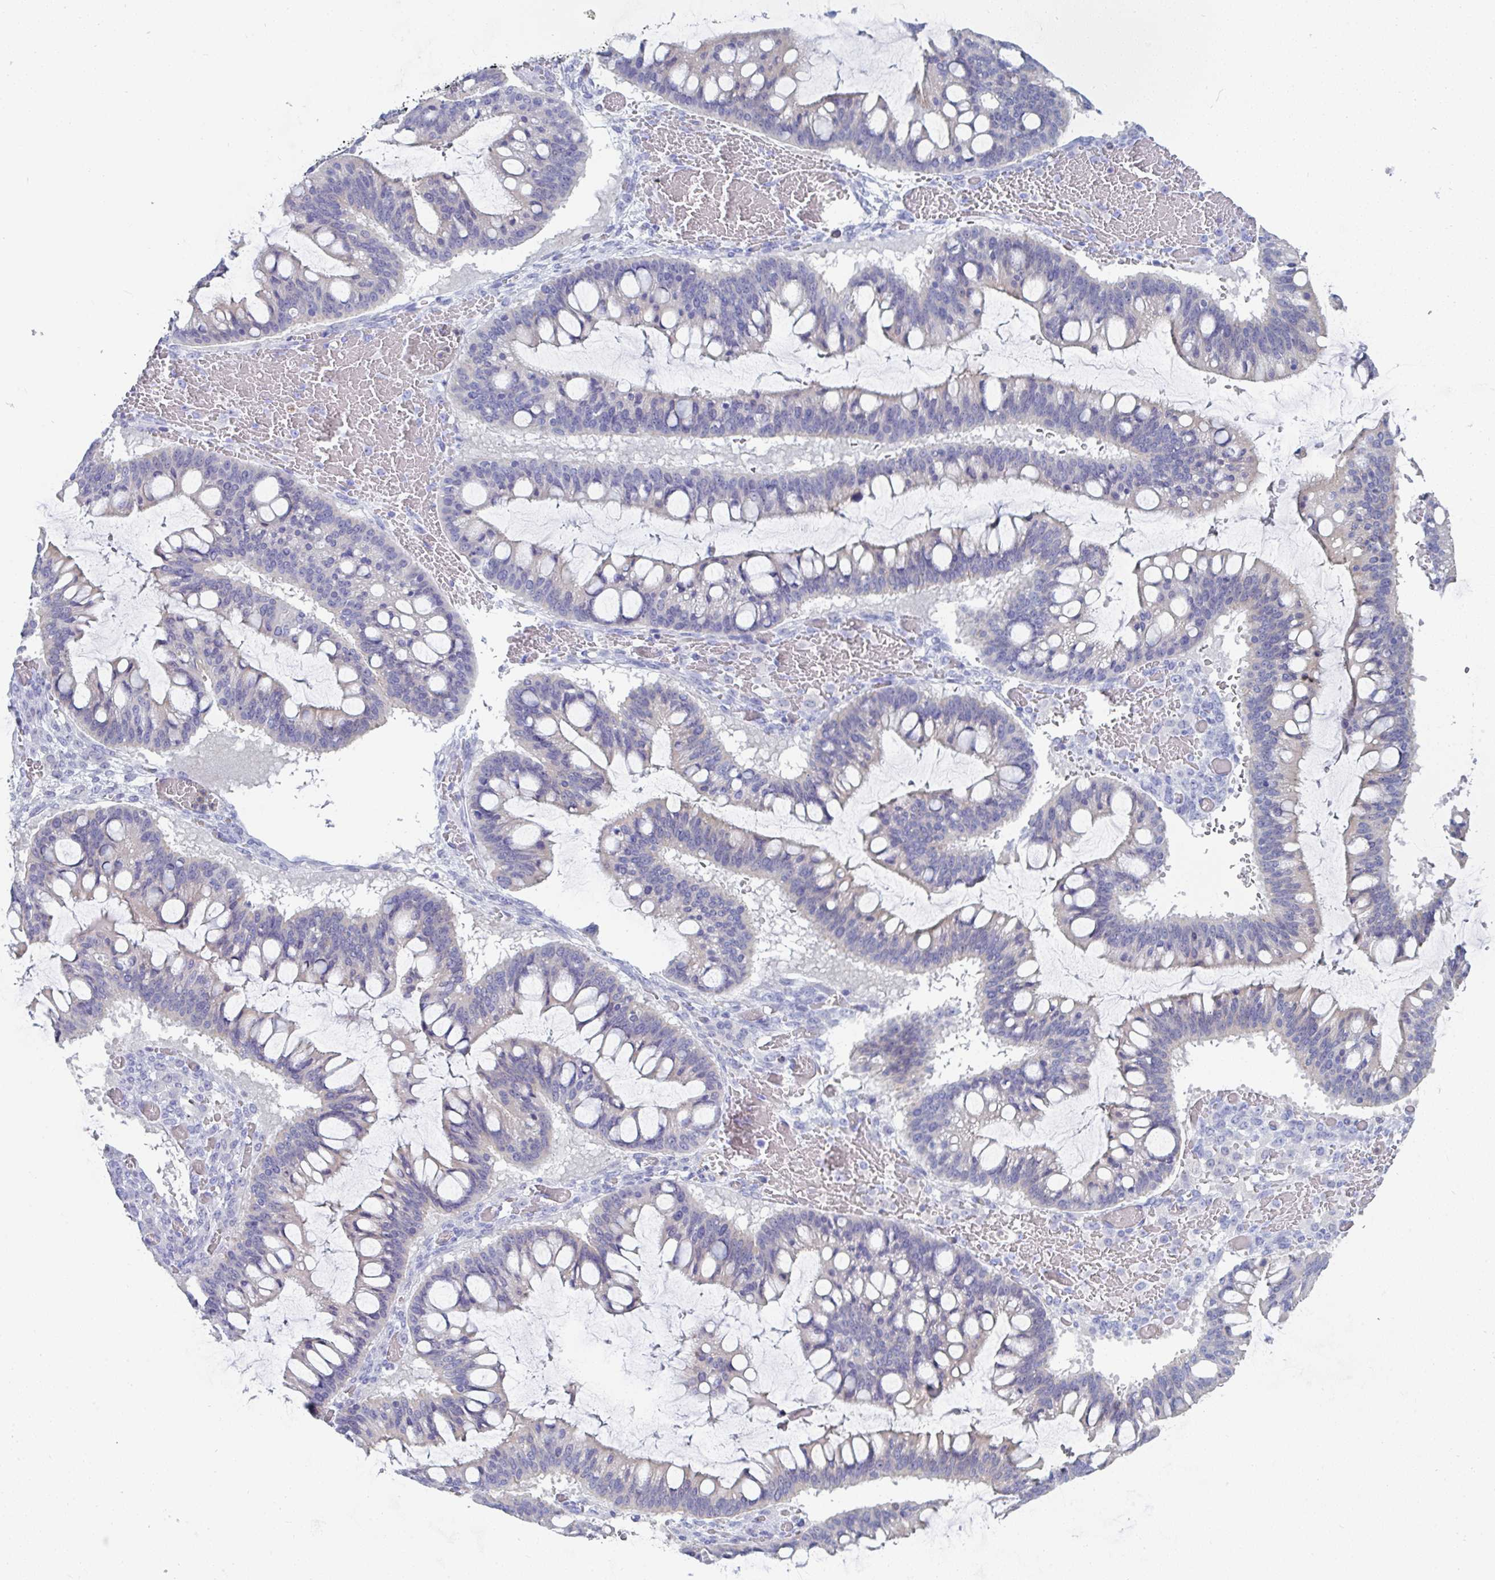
{"staining": {"intensity": "negative", "quantity": "none", "location": "none"}, "tissue": "ovarian cancer", "cell_type": "Tumor cells", "image_type": "cancer", "snomed": [{"axis": "morphology", "description": "Cystadenocarcinoma, mucinous, NOS"}, {"axis": "topography", "description": "Ovary"}], "caption": "Human ovarian cancer stained for a protein using immunohistochemistry (IHC) demonstrates no staining in tumor cells.", "gene": "MGAM2", "patient": {"sex": "female", "age": 73}}